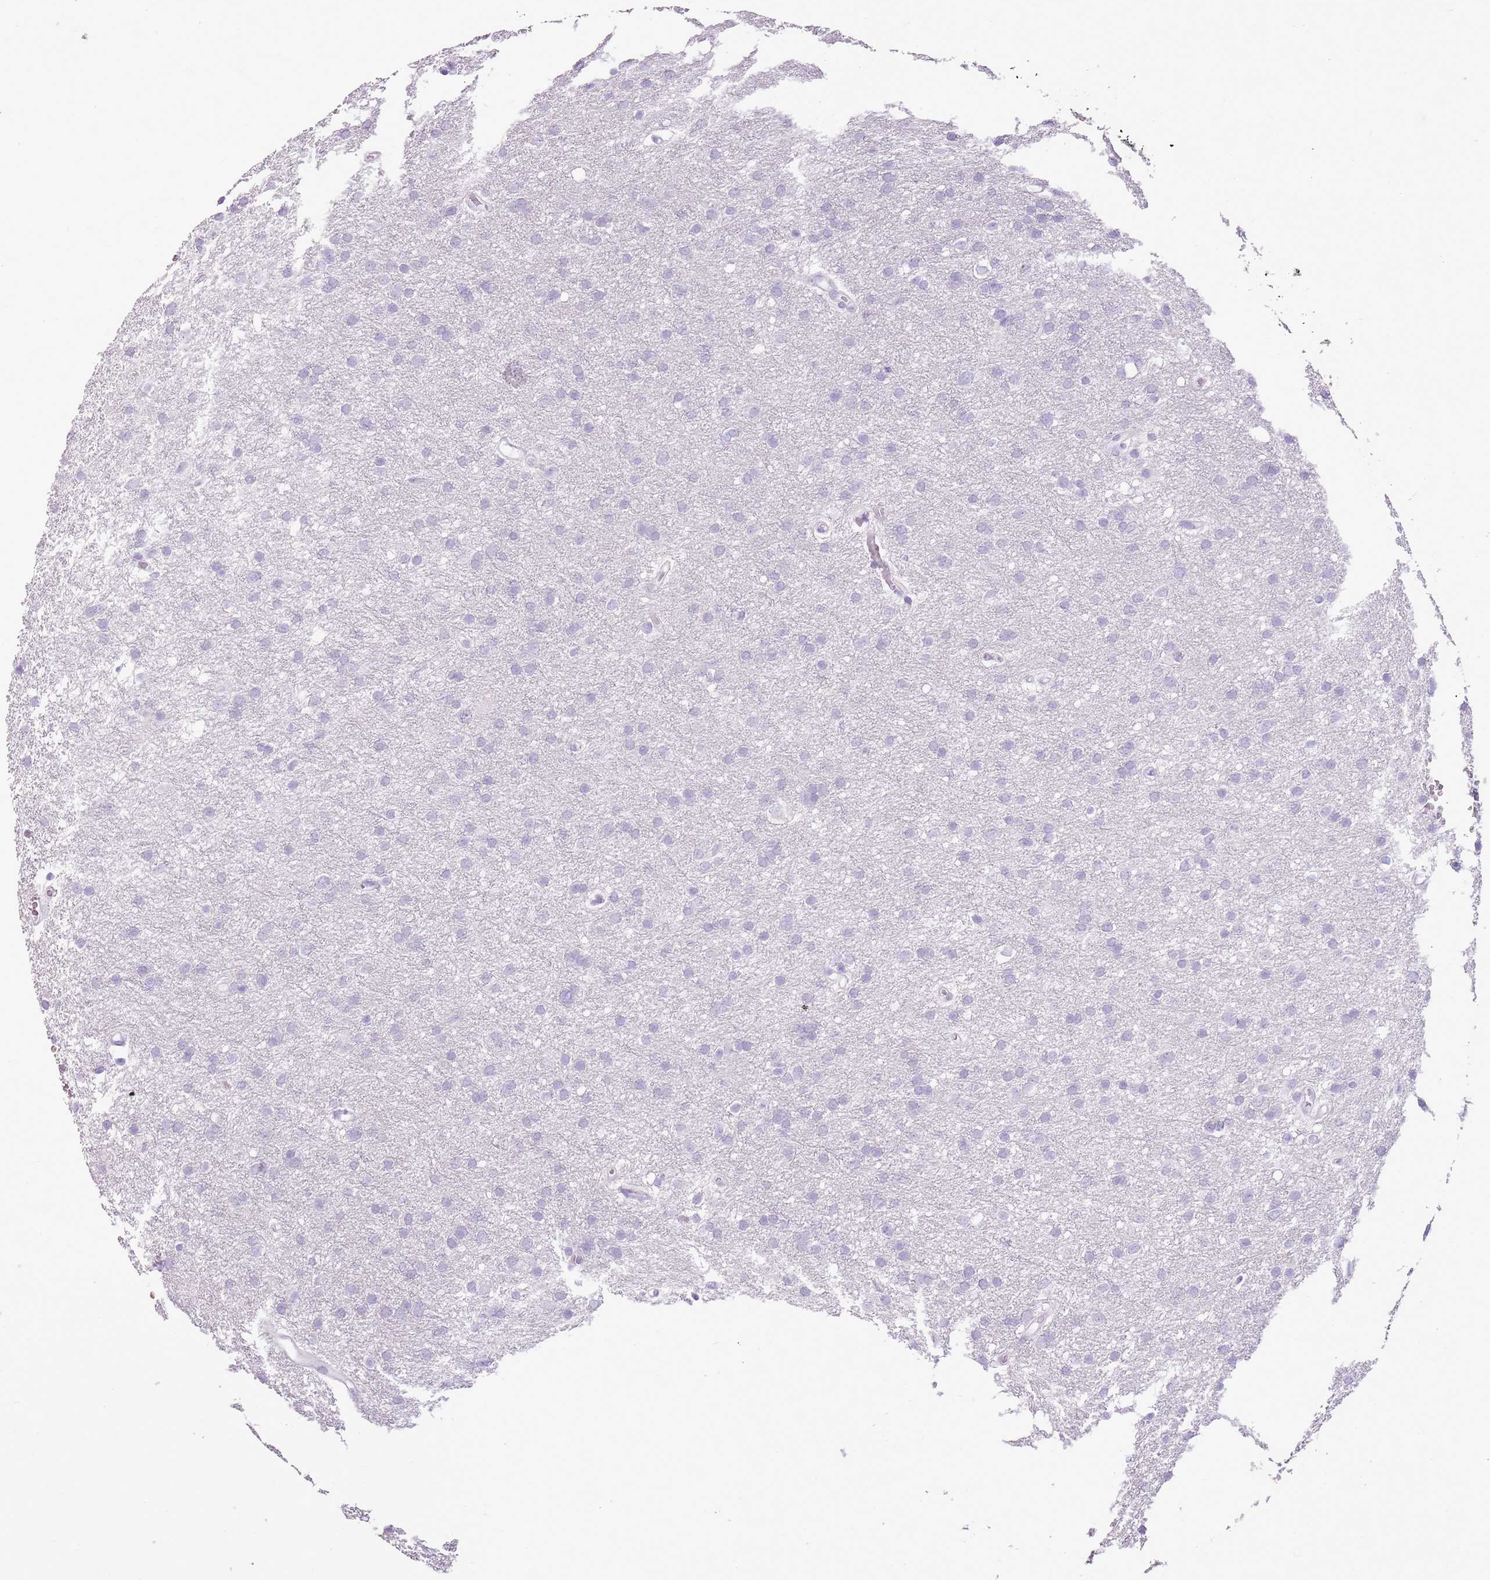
{"staining": {"intensity": "negative", "quantity": "none", "location": "none"}, "tissue": "glioma", "cell_type": "Tumor cells", "image_type": "cancer", "snomed": [{"axis": "morphology", "description": "Glioma, malignant, High grade"}, {"axis": "topography", "description": "Cerebral cortex"}], "caption": "A histopathology image of malignant glioma (high-grade) stained for a protein demonstrates no brown staining in tumor cells. (Brightfield microscopy of DAB IHC at high magnification).", "gene": "RPL3L", "patient": {"sex": "female", "age": 36}}